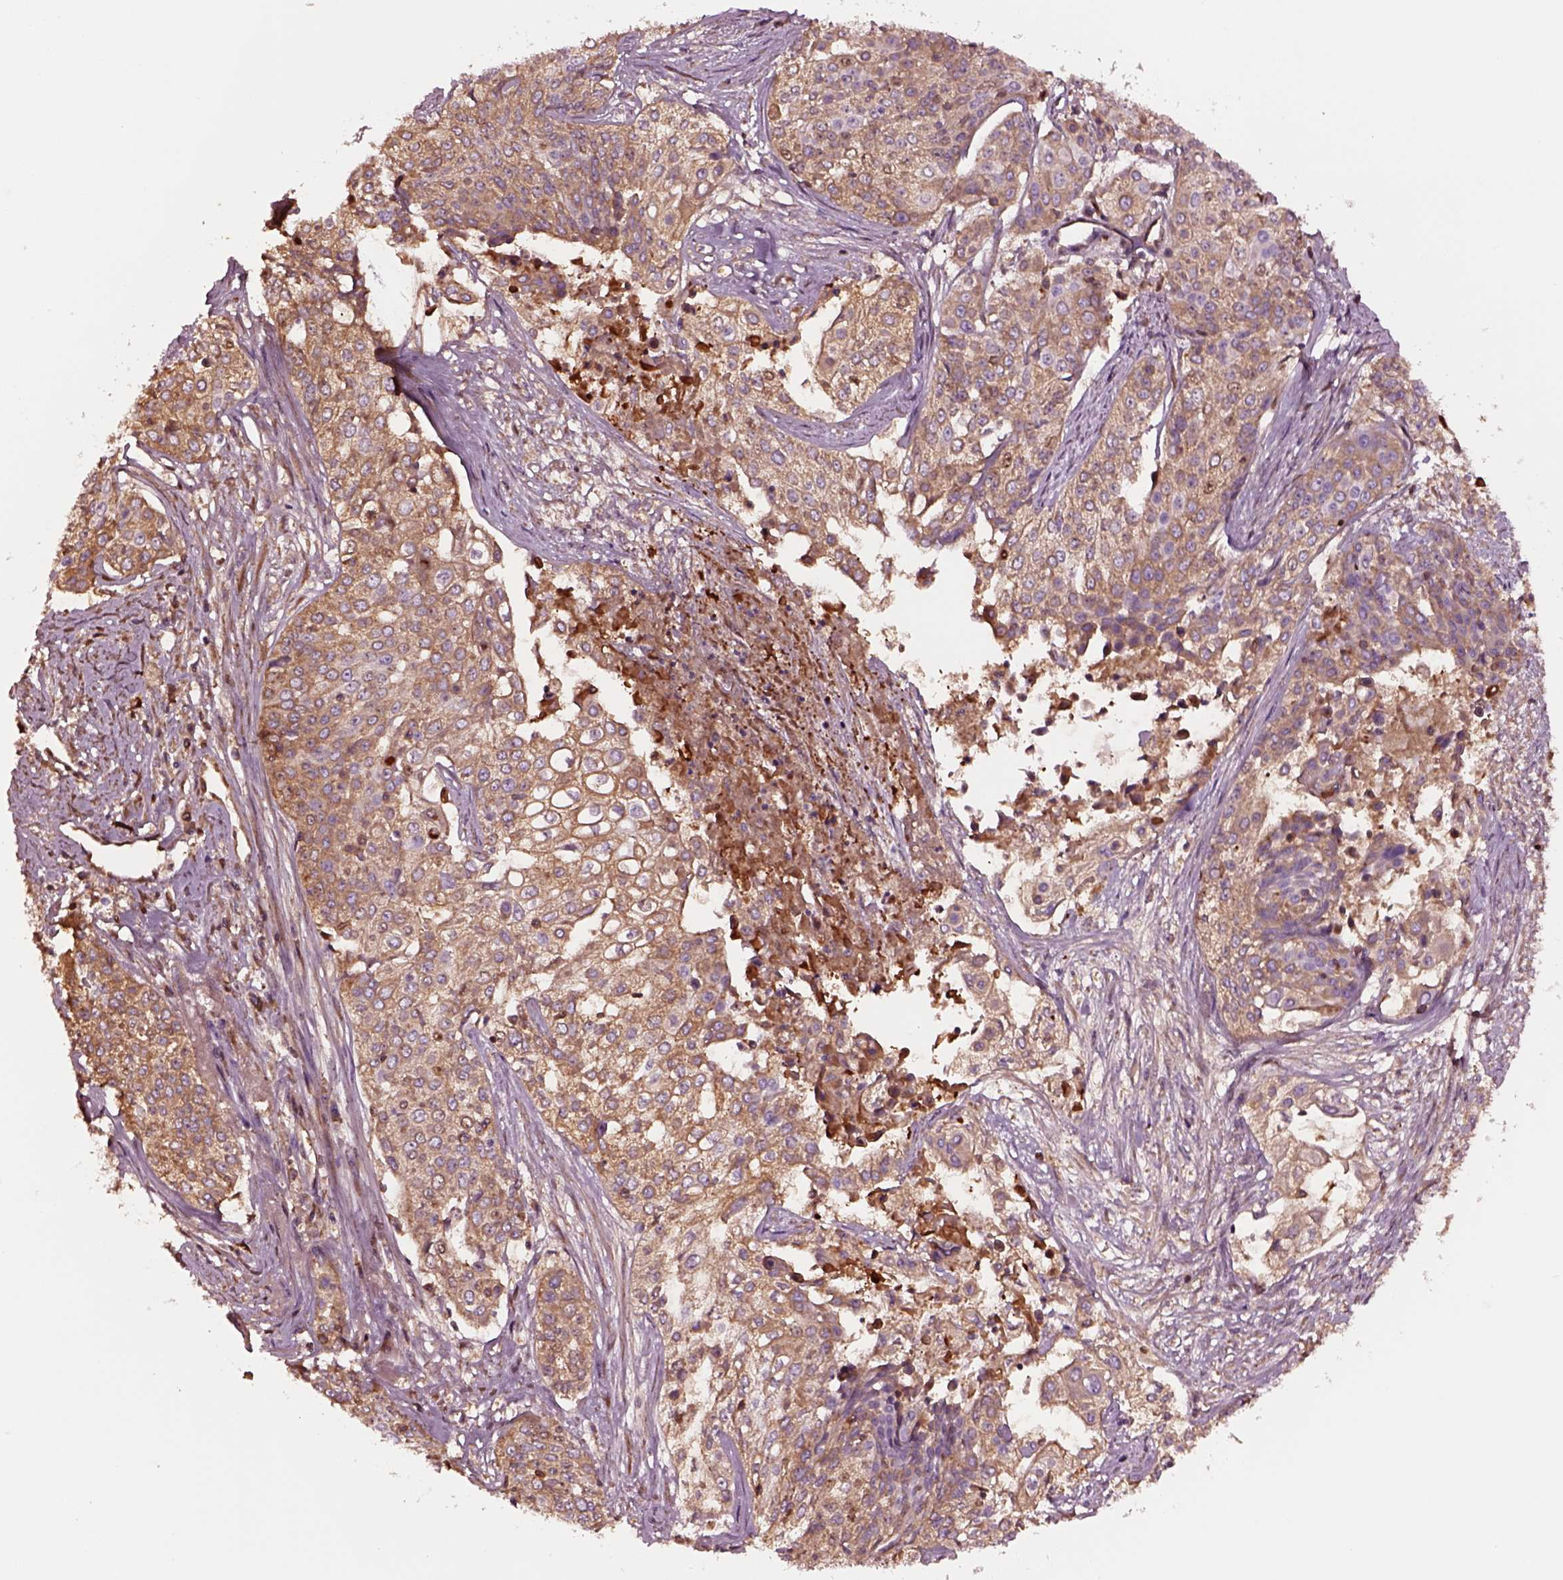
{"staining": {"intensity": "moderate", "quantity": ">75%", "location": "cytoplasmic/membranous"}, "tissue": "cervical cancer", "cell_type": "Tumor cells", "image_type": "cancer", "snomed": [{"axis": "morphology", "description": "Squamous cell carcinoma, NOS"}, {"axis": "topography", "description": "Cervix"}], "caption": "Immunohistochemical staining of human squamous cell carcinoma (cervical) shows moderate cytoplasmic/membranous protein positivity in approximately >75% of tumor cells.", "gene": "TF", "patient": {"sex": "female", "age": 39}}